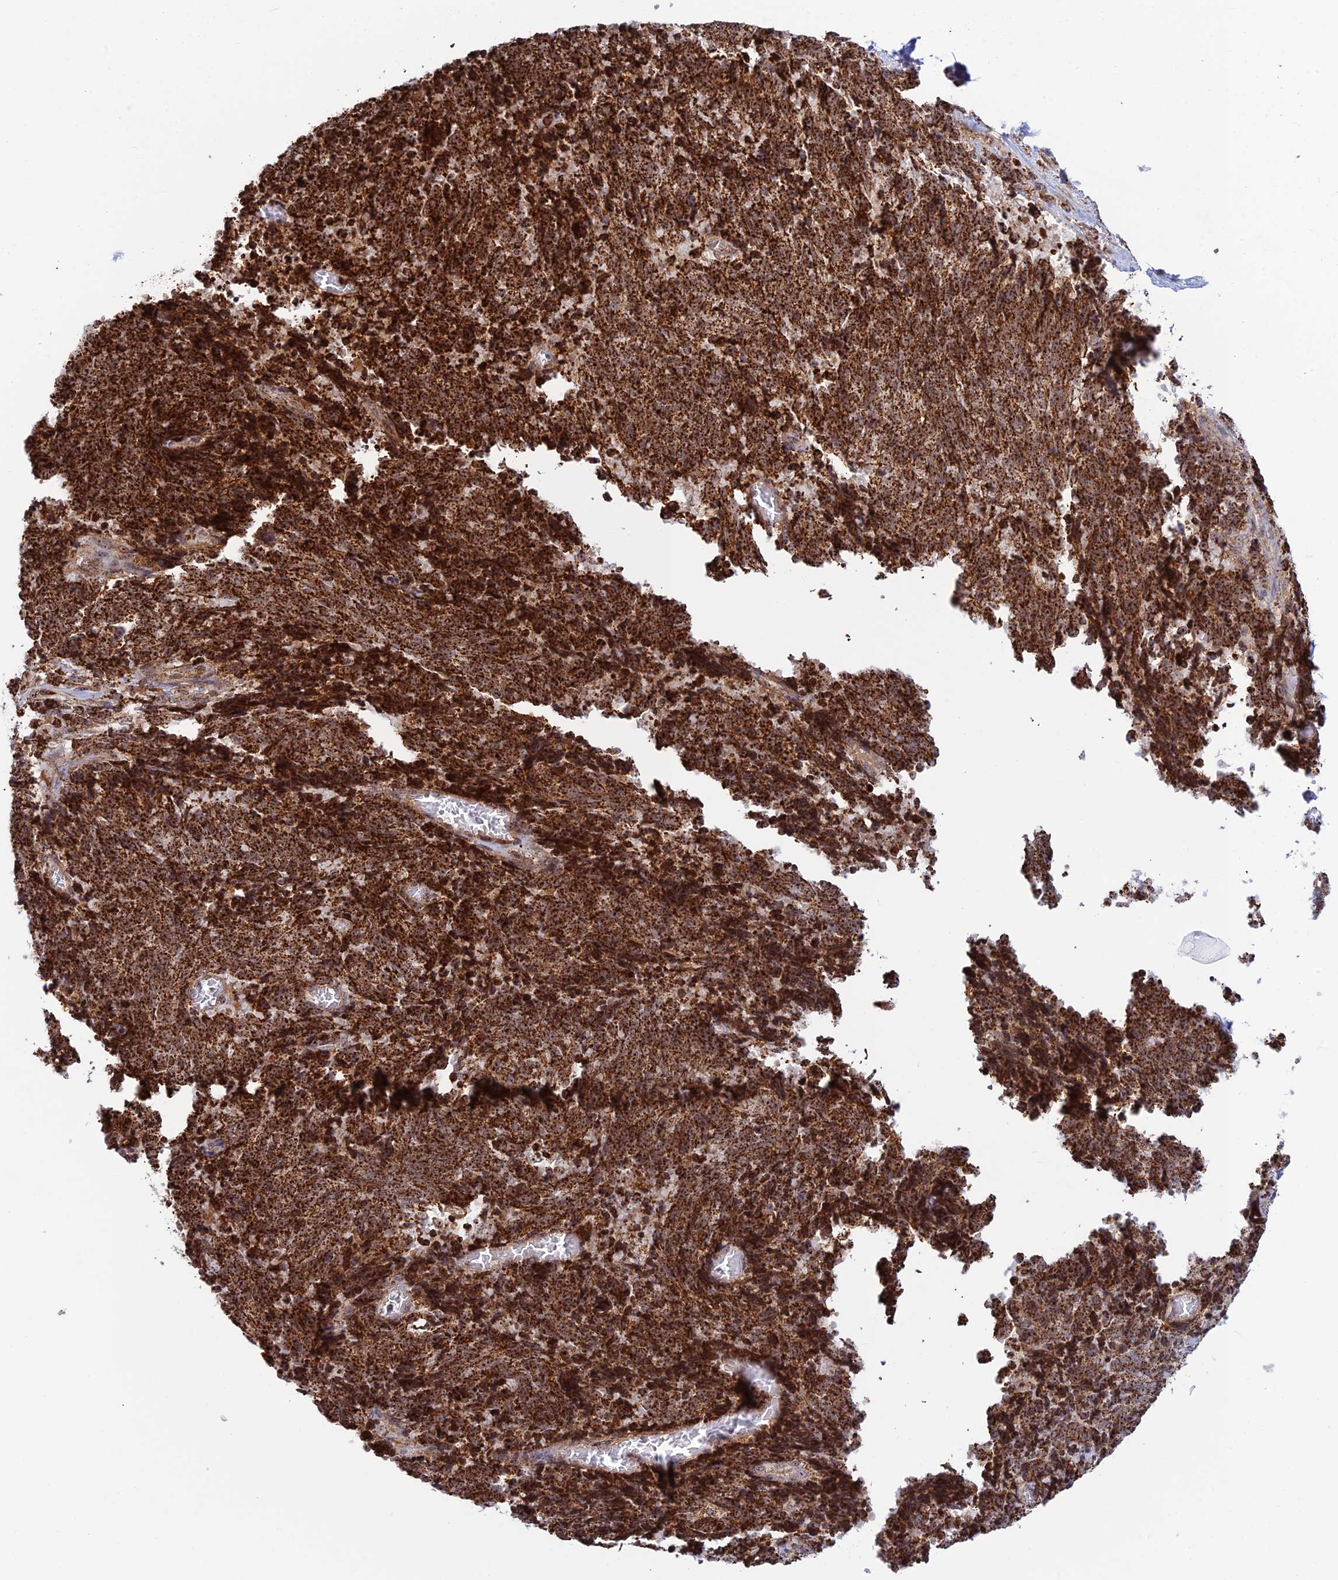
{"staining": {"intensity": "strong", "quantity": ">75%", "location": "cytoplasmic/membranous,nuclear"}, "tissue": "cervical cancer", "cell_type": "Tumor cells", "image_type": "cancer", "snomed": [{"axis": "morphology", "description": "Squamous cell carcinoma, NOS"}, {"axis": "topography", "description": "Cervix"}], "caption": "Approximately >75% of tumor cells in human cervical cancer (squamous cell carcinoma) reveal strong cytoplasmic/membranous and nuclear protein staining as visualized by brown immunohistochemical staining.", "gene": "POLR1G", "patient": {"sex": "female", "age": 29}}